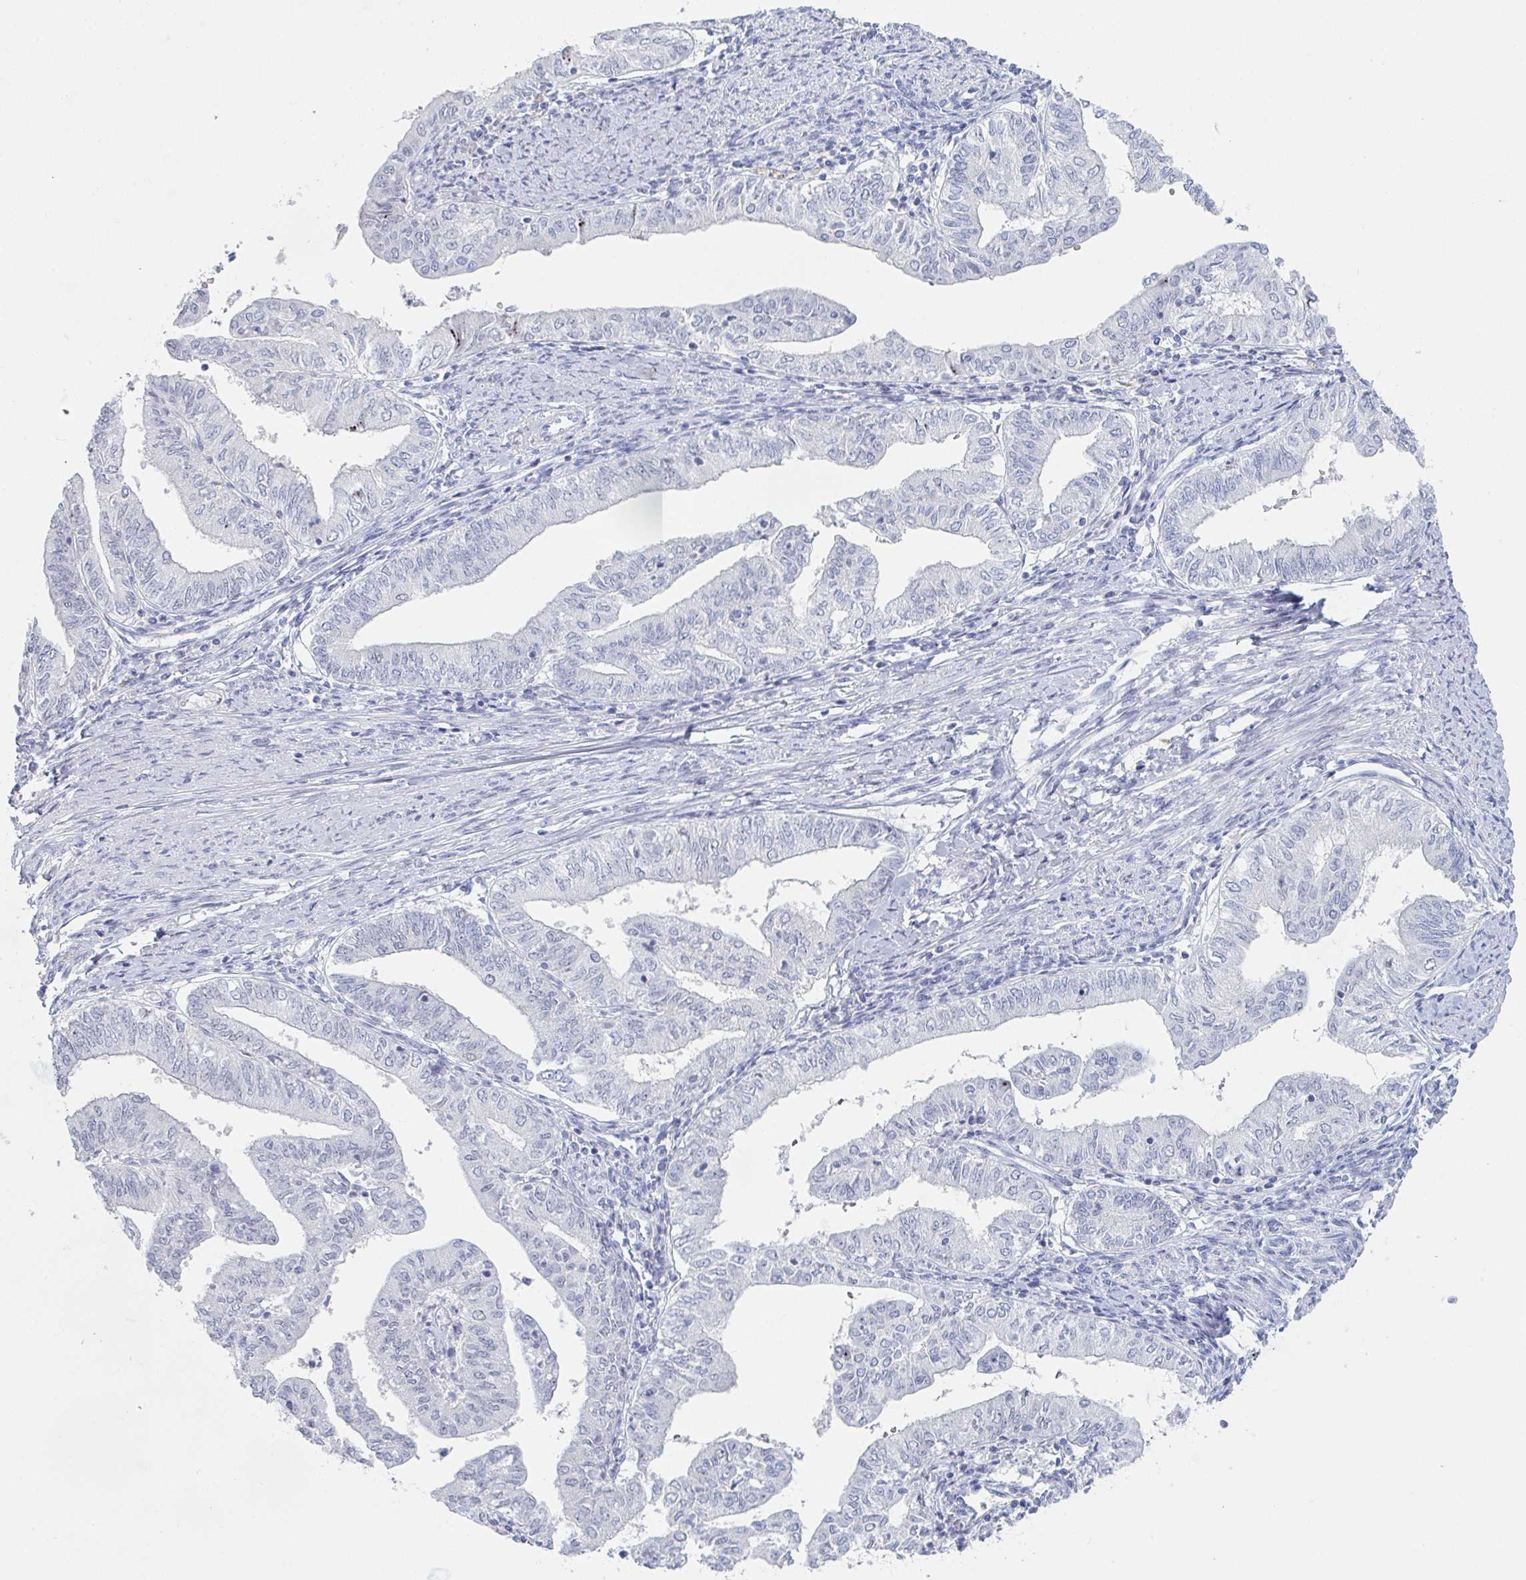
{"staining": {"intensity": "negative", "quantity": "none", "location": "none"}, "tissue": "endometrial cancer", "cell_type": "Tumor cells", "image_type": "cancer", "snomed": [{"axis": "morphology", "description": "Adenocarcinoma, NOS"}, {"axis": "topography", "description": "Endometrium"}], "caption": "A histopathology image of endometrial cancer stained for a protein demonstrates no brown staining in tumor cells.", "gene": "NR1H2", "patient": {"sex": "female", "age": 66}}